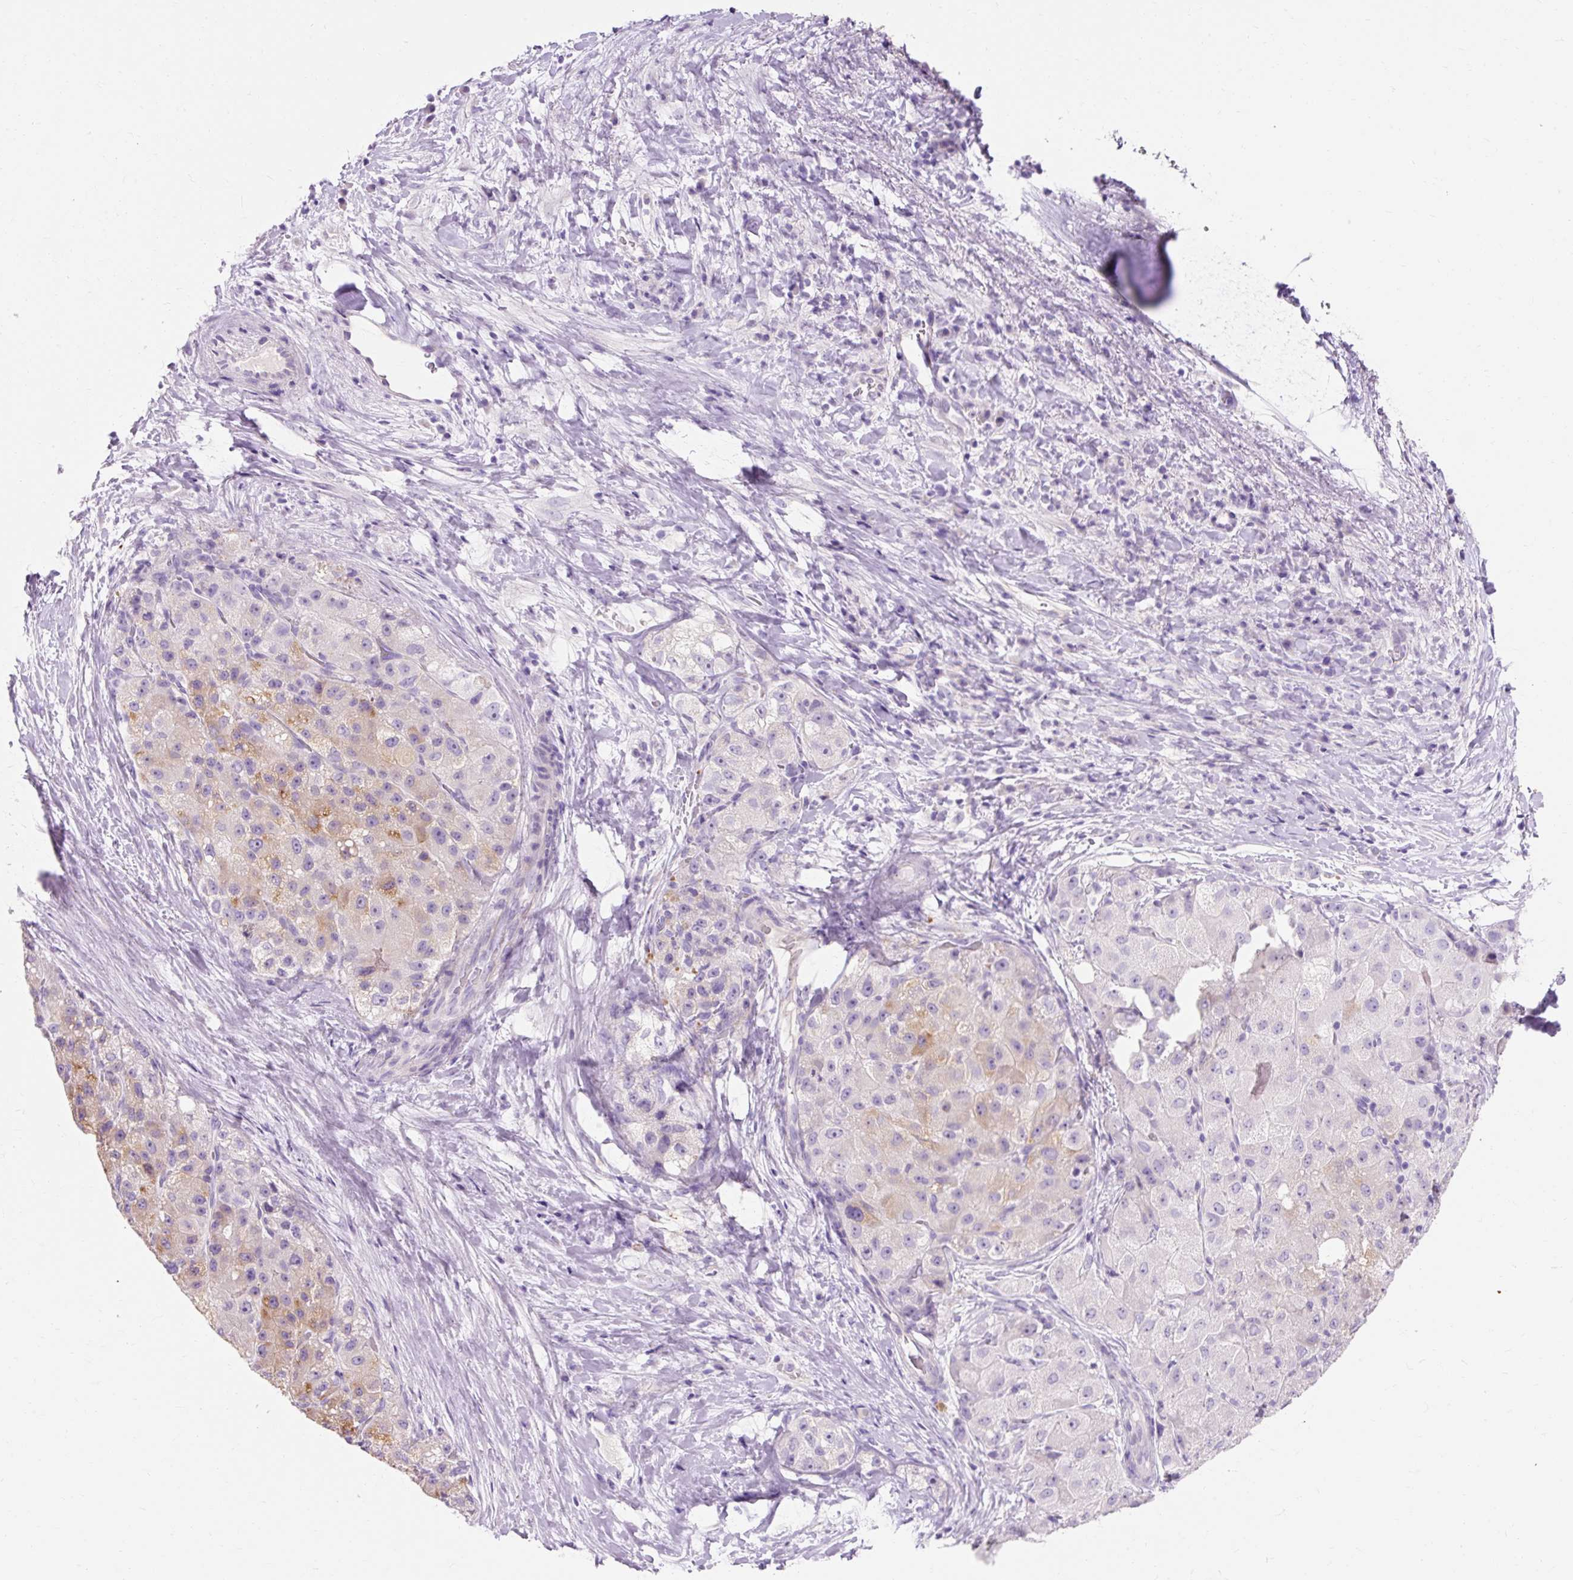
{"staining": {"intensity": "moderate", "quantity": "<25%", "location": "cytoplasmic/membranous"}, "tissue": "liver cancer", "cell_type": "Tumor cells", "image_type": "cancer", "snomed": [{"axis": "morphology", "description": "Carcinoma, Hepatocellular, NOS"}, {"axis": "topography", "description": "Liver"}], "caption": "The micrograph displays staining of liver cancer (hepatocellular carcinoma), revealing moderate cytoplasmic/membranous protein positivity (brown color) within tumor cells. The protein of interest is stained brown, and the nuclei are stained in blue (DAB (3,3'-diaminobenzidine) IHC with brightfield microscopy, high magnification).", "gene": "TMEM213", "patient": {"sex": "male", "age": 80}}